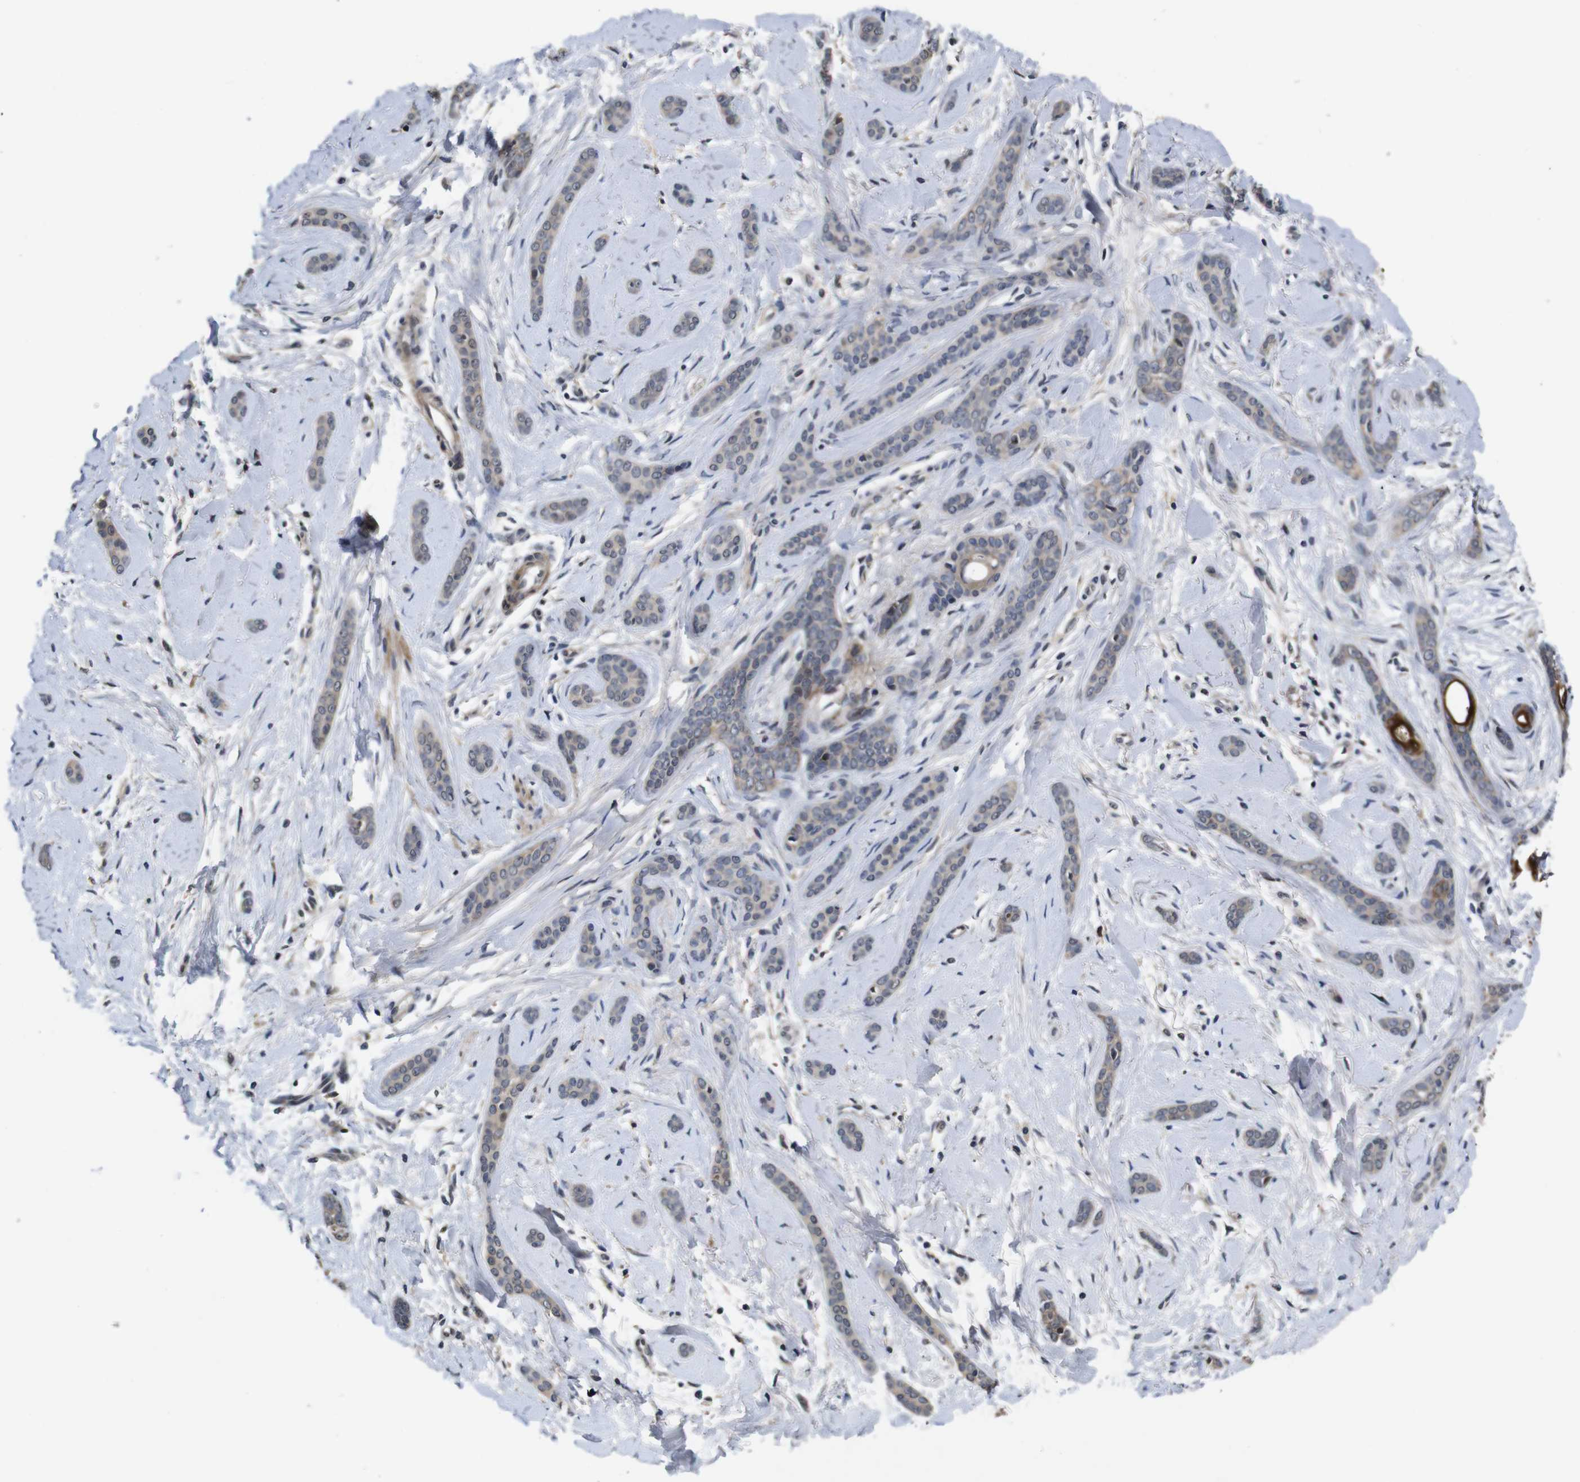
{"staining": {"intensity": "weak", "quantity": "25%-75%", "location": "cytoplasmic/membranous"}, "tissue": "skin cancer", "cell_type": "Tumor cells", "image_type": "cancer", "snomed": [{"axis": "morphology", "description": "Basal cell carcinoma"}, {"axis": "morphology", "description": "Adnexal tumor, benign"}, {"axis": "topography", "description": "Skin"}], "caption": "A photomicrograph of human skin cancer stained for a protein displays weak cytoplasmic/membranous brown staining in tumor cells.", "gene": "ZBTB46", "patient": {"sex": "female", "age": 42}}